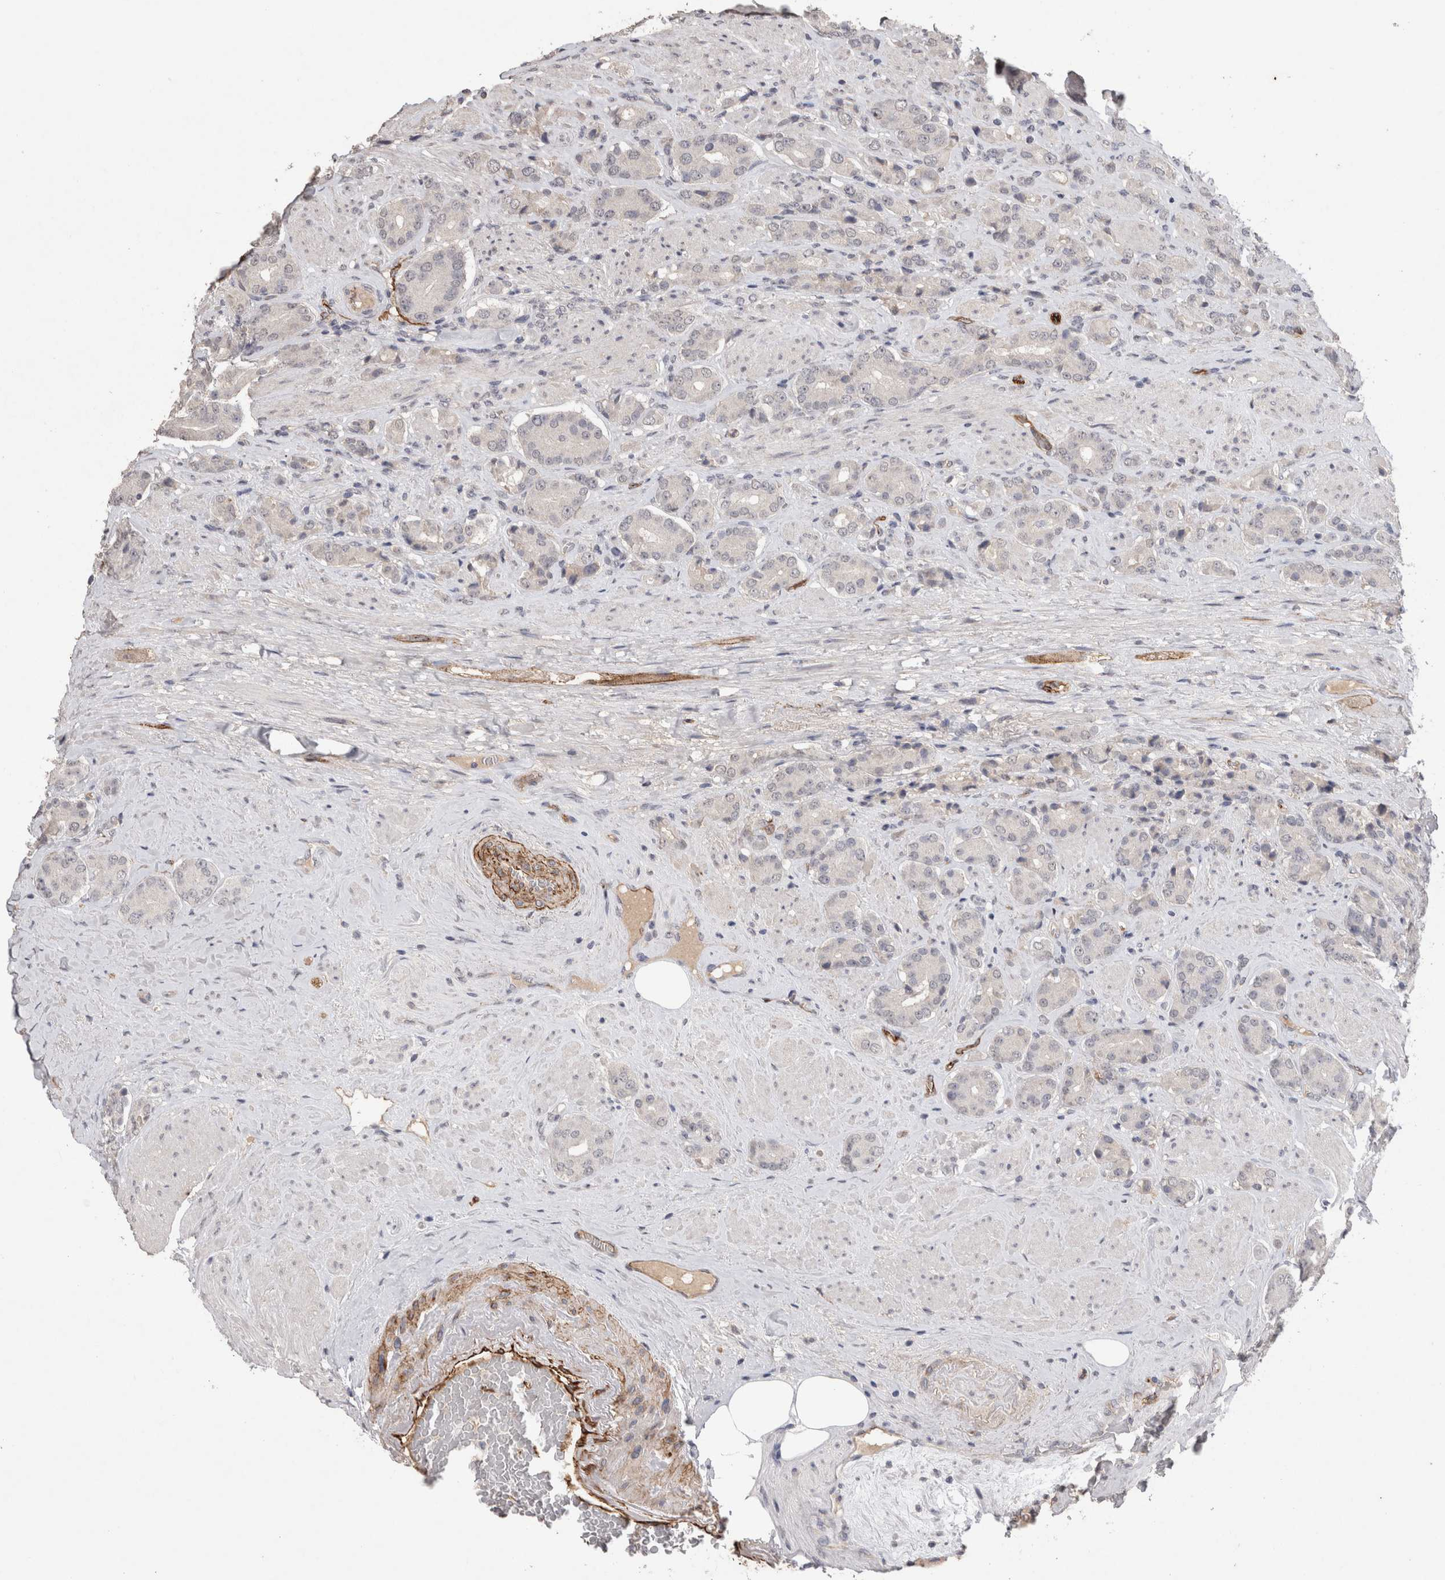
{"staining": {"intensity": "negative", "quantity": "none", "location": "none"}, "tissue": "prostate cancer", "cell_type": "Tumor cells", "image_type": "cancer", "snomed": [{"axis": "morphology", "description": "Adenocarcinoma, High grade"}, {"axis": "topography", "description": "Prostate"}], "caption": "Immunohistochemistry photomicrograph of neoplastic tissue: human high-grade adenocarcinoma (prostate) stained with DAB (3,3'-diaminobenzidine) displays no significant protein positivity in tumor cells. (Brightfield microscopy of DAB (3,3'-diaminobenzidine) immunohistochemistry at high magnification).", "gene": "CDH13", "patient": {"sex": "male", "age": 71}}